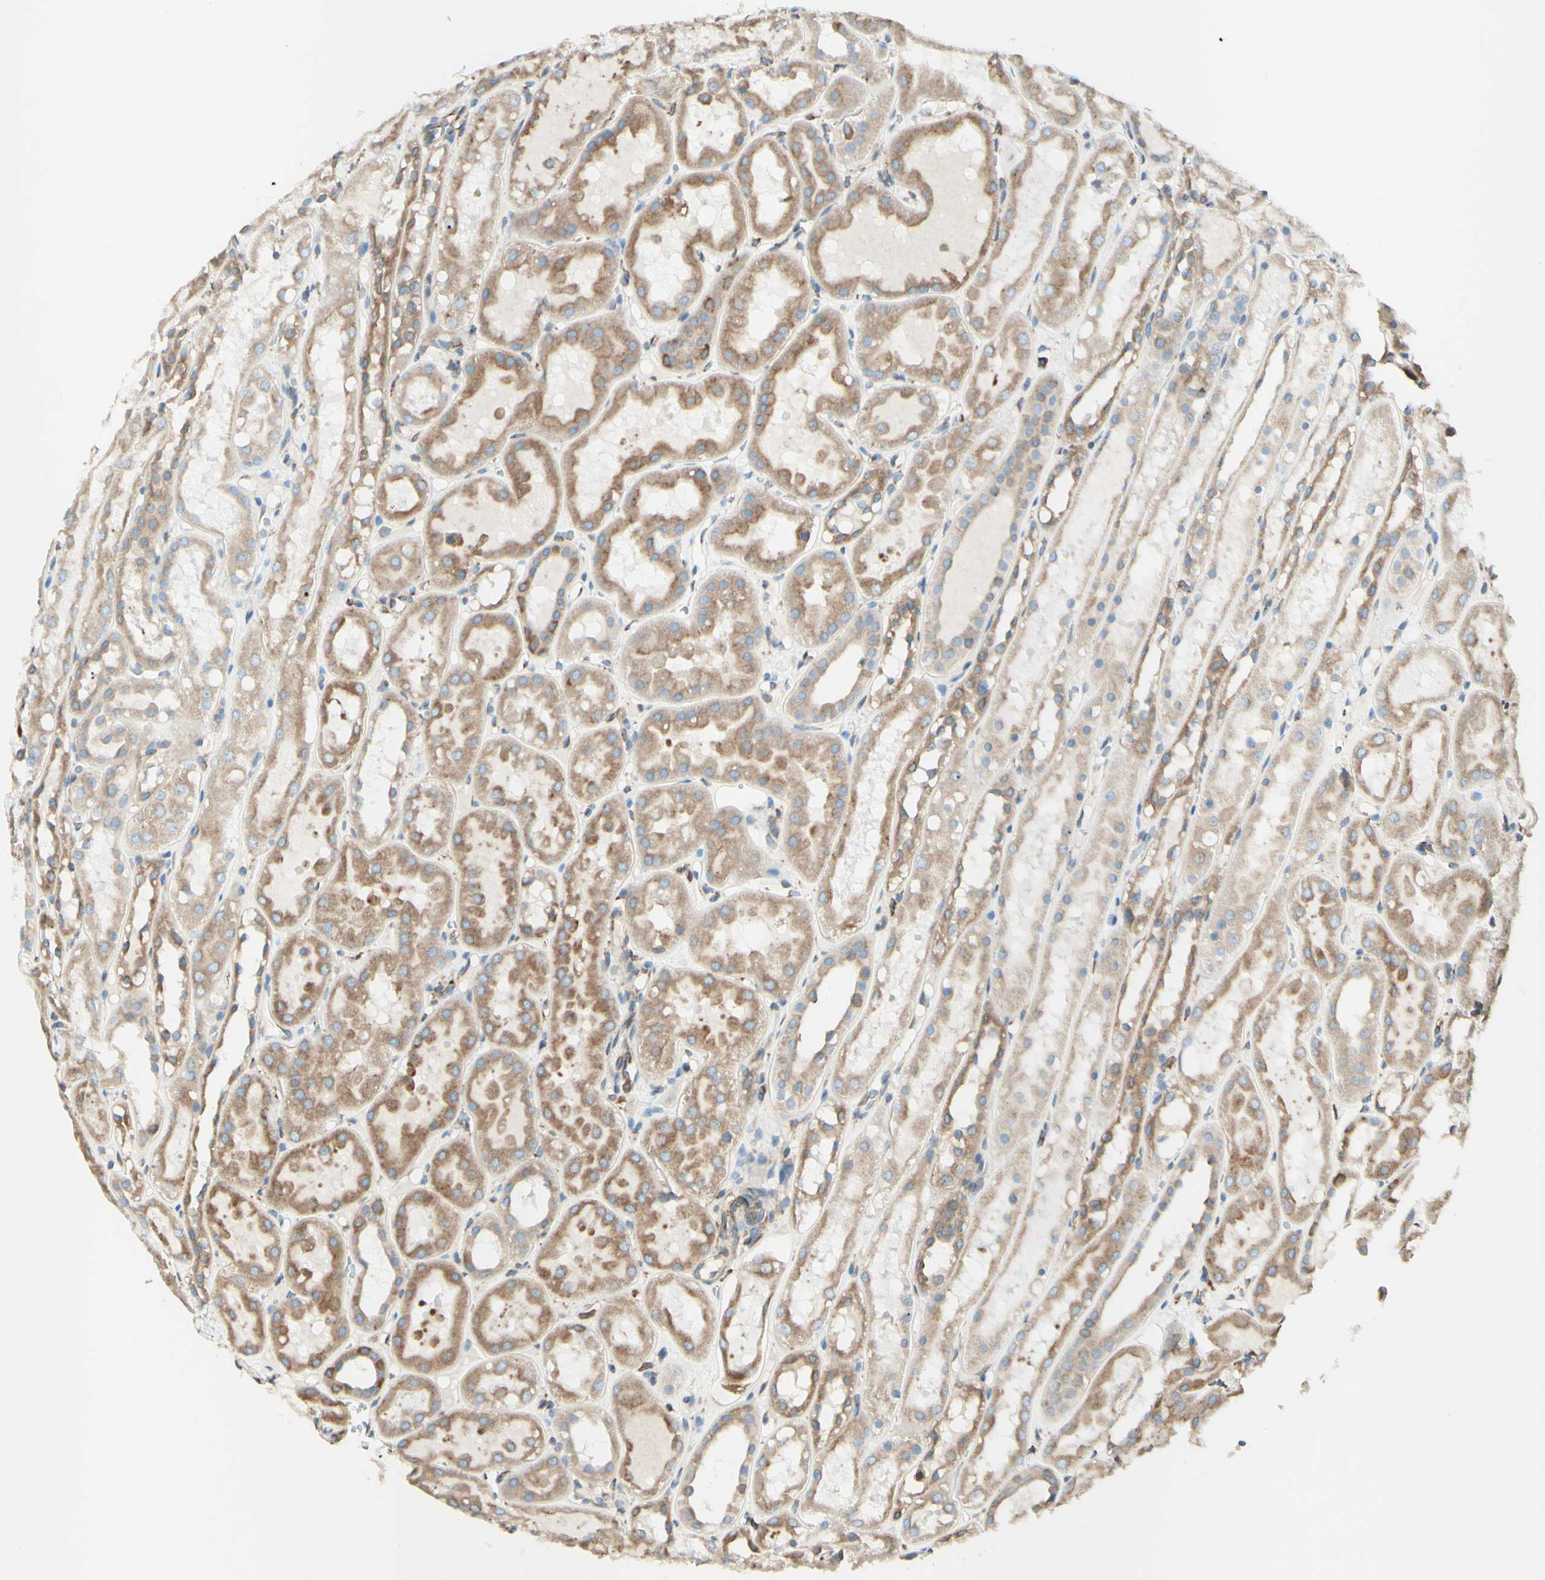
{"staining": {"intensity": "weak", "quantity": "25%-75%", "location": "cytoplasmic/membranous"}, "tissue": "kidney", "cell_type": "Cells in glomeruli", "image_type": "normal", "snomed": [{"axis": "morphology", "description": "Normal tissue, NOS"}, {"axis": "topography", "description": "Kidney"}, {"axis": "topography", "description": "Urinary bladder"}], "caption": "An image of kidney stained for a protein shows weak cytoplasmic/membranous brown staining in cells in glomeruli.", "gene": "DNAJB11", "patient": {"sex": "male", "age": 16}}